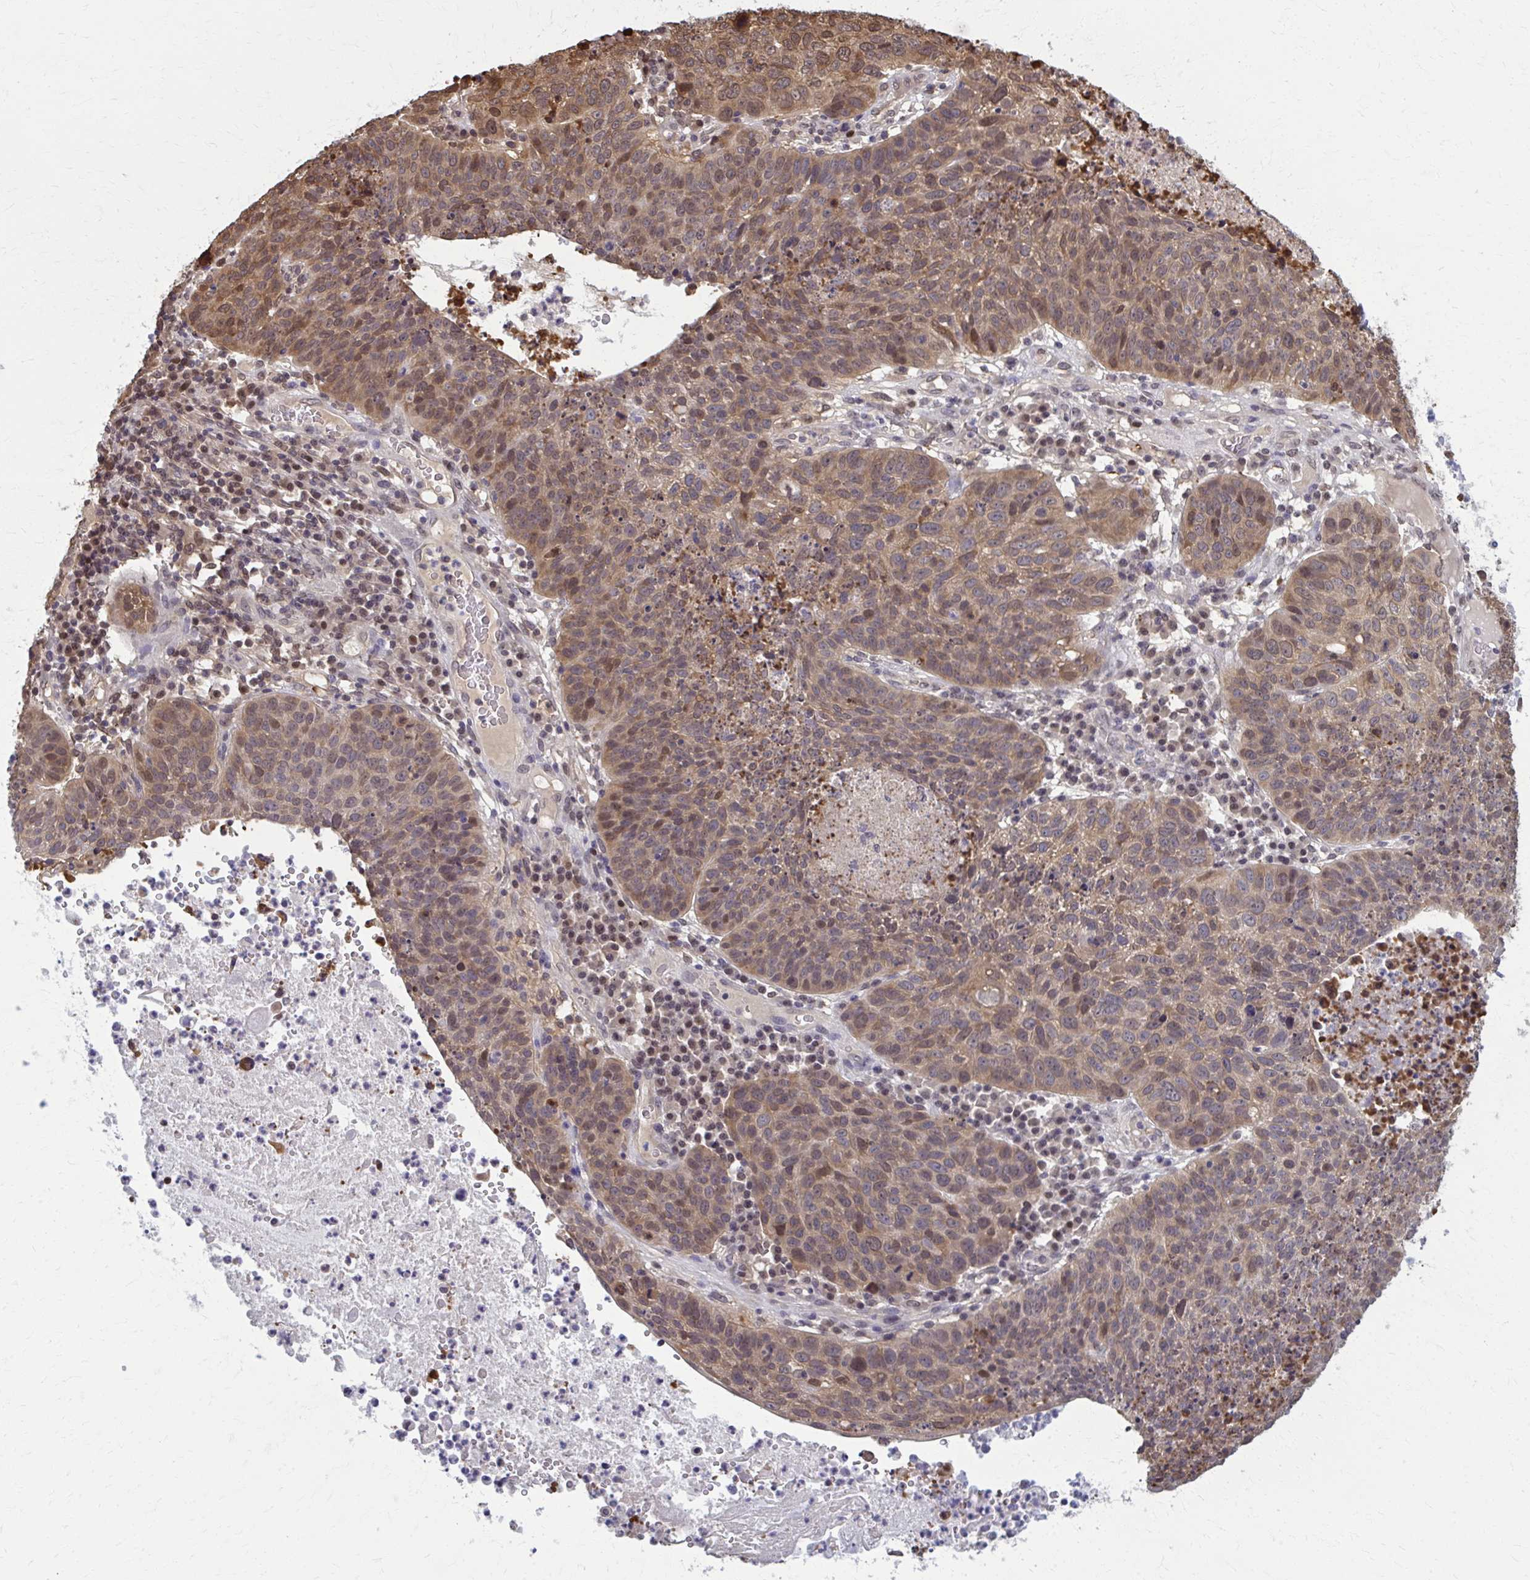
{"staining": {"intensity": "moderate", "quantity": ">75%", "location": "cytoplasmic/membranous,nuclear"}, "tissue": "lung cancer", "cell_type": "Tumor cells", "image_type": "cancer", "snomed": [{"axis": "morphology", "description": "Squamous cell carcinoma, NOS"}, {"axis": "topography", "description": "Lung"}], "caption": "Brown immunohistochemical staining in human lung cancer reveals moderate cytoplasmic/membranous and nuclear staining in approximately >75% of tumor cells.", "gene": "MDH1", "patient": {"sex": "male", "age": 63}}